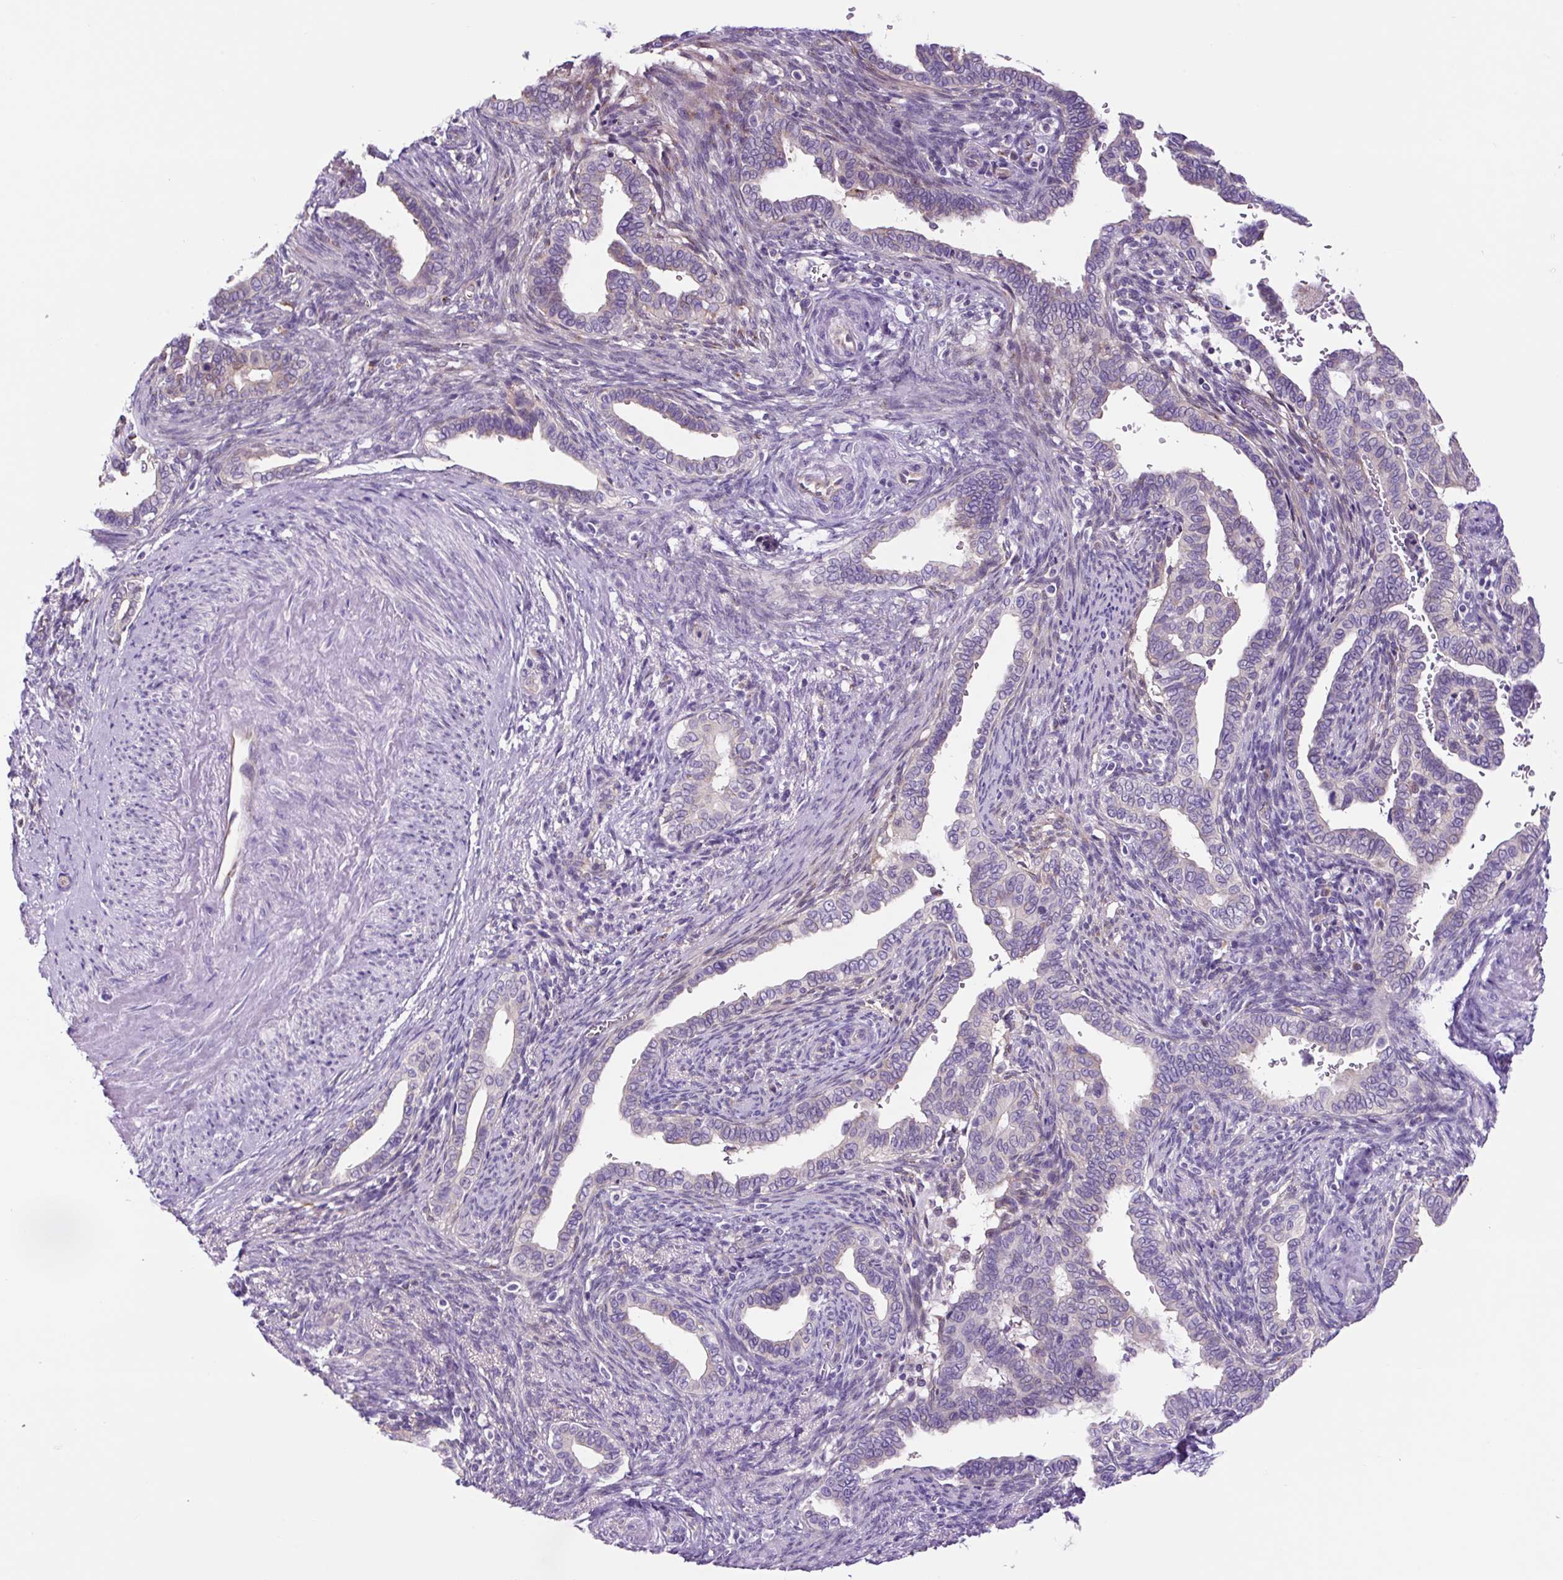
{"staining": {"intensity": "weak", "quantity": "25%-75%", "location": "cytoplasmic/membranous"}, "tissue": "cervical cancer", "cell_type": "Tumor cells", "image_type": "cancer", "snomed": [{"axis": "morphology", "description": "Adenocarcinoma, NOS"}, {"axis": "morphology", "description": "Adenocarcinoma, Low grade"}, {"axis": "topography", "description": "Cervix"}], "caption": "Human cervical cancer stained for a protein (brown) reveals weak cytoplasmic/membranous positive staining in about 25%-75% of tumor cells.", "gene": "GORASP1", "patient": {"sex": "female", "age": 35}}